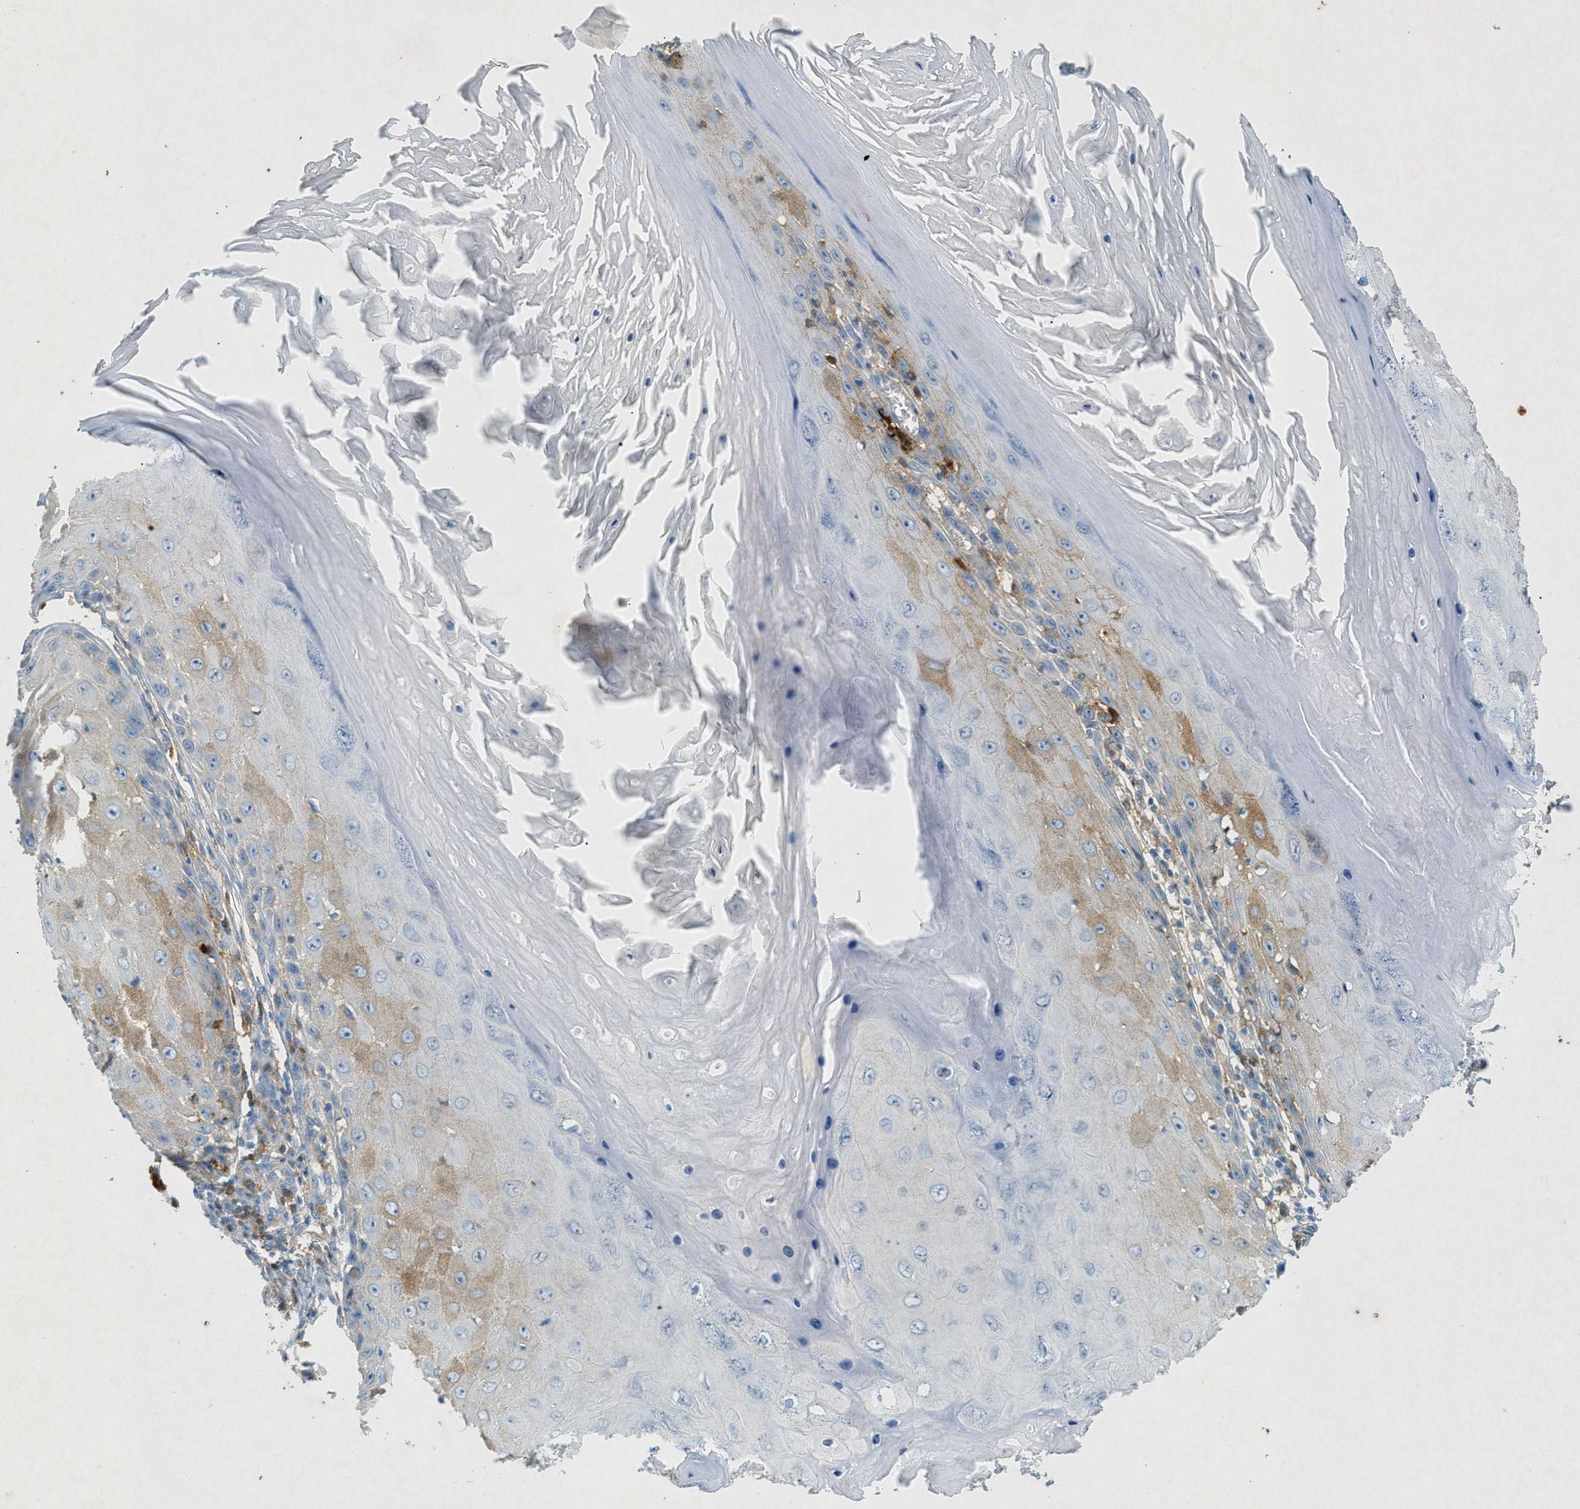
{"staining": {"intensity": "moderate", "quantity": "<25%", "location": "cytoplasmic/membranous"}, "tissue": "skin cancer", "cell_type": "Tumor cells", "image_type": "cancer", "snomed": [{"axis": "morphology", "description": "Squamous cell carcinoma, NOS"}, {"axis": "topography", "description": "Skin"}], "caption": "A low amount of moderate cytoplasmic/membranous expression is seen in about <25% of tumor cells in skin cancer tissue. The protein is stained brown, and the nuclei are stained in blue (DAB (3,3'-diaminobenzidine) IHC with brightfield microscopy, high magnification).", "gene": "F2", "patient": {"sex": "female", "age": 73}}